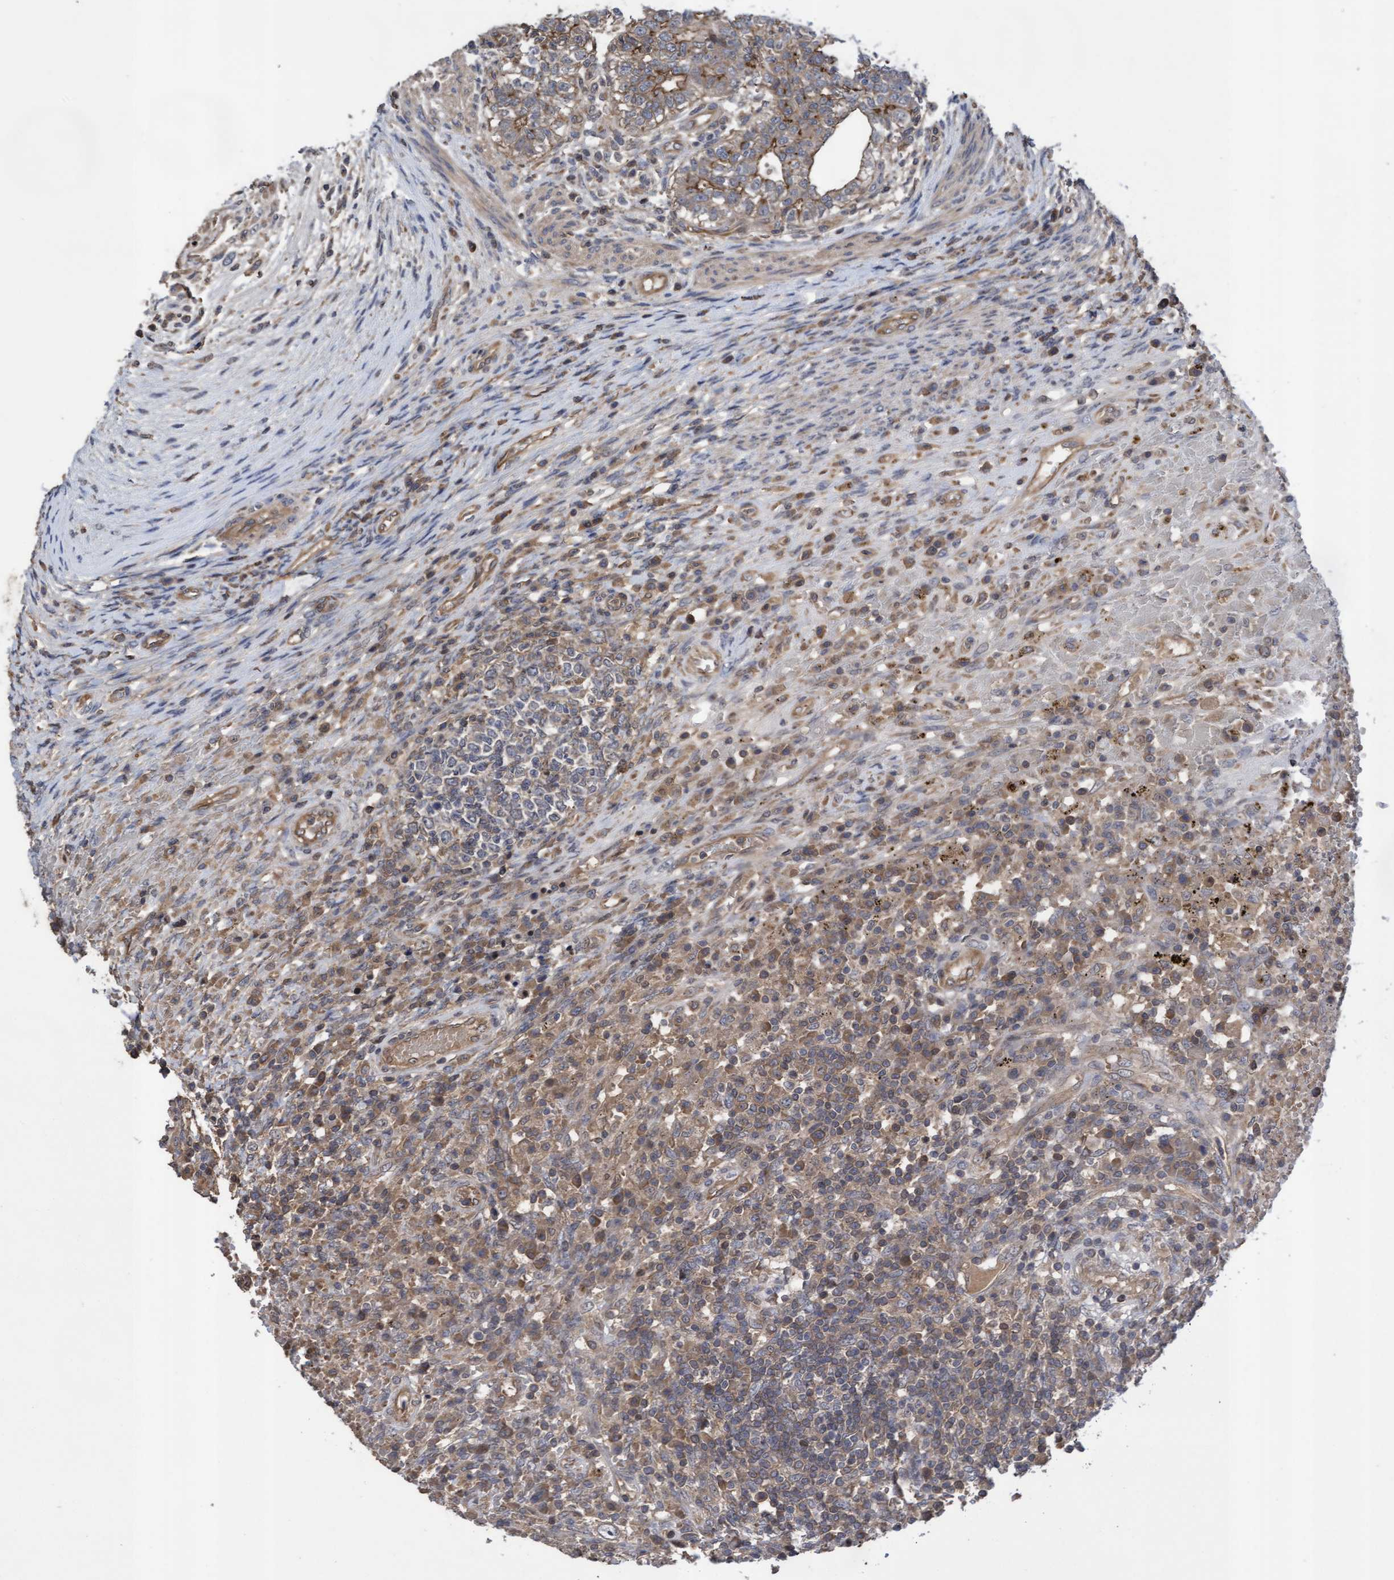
{"staining": {"intensity": "moderate", "quantity": "25%-75%", "location": "cytoplasmic/membranous"}, "tissue": "testis cancer", "cell_type": "Tumor cells", "image_type": "cancer", "snomed": [{"axis": "morphology", "description": "Carcinoma, Embryonal, NOS"}, {"axis": "topography", "description": "Testis"}], "caption": "Embryonal carcinoma (testis) stained for a protein reveals moderate cytoplasmic/membranous positivity in tumor cells.", "gene": "COBL", "patient": {"sex": "male", "age": 26}}